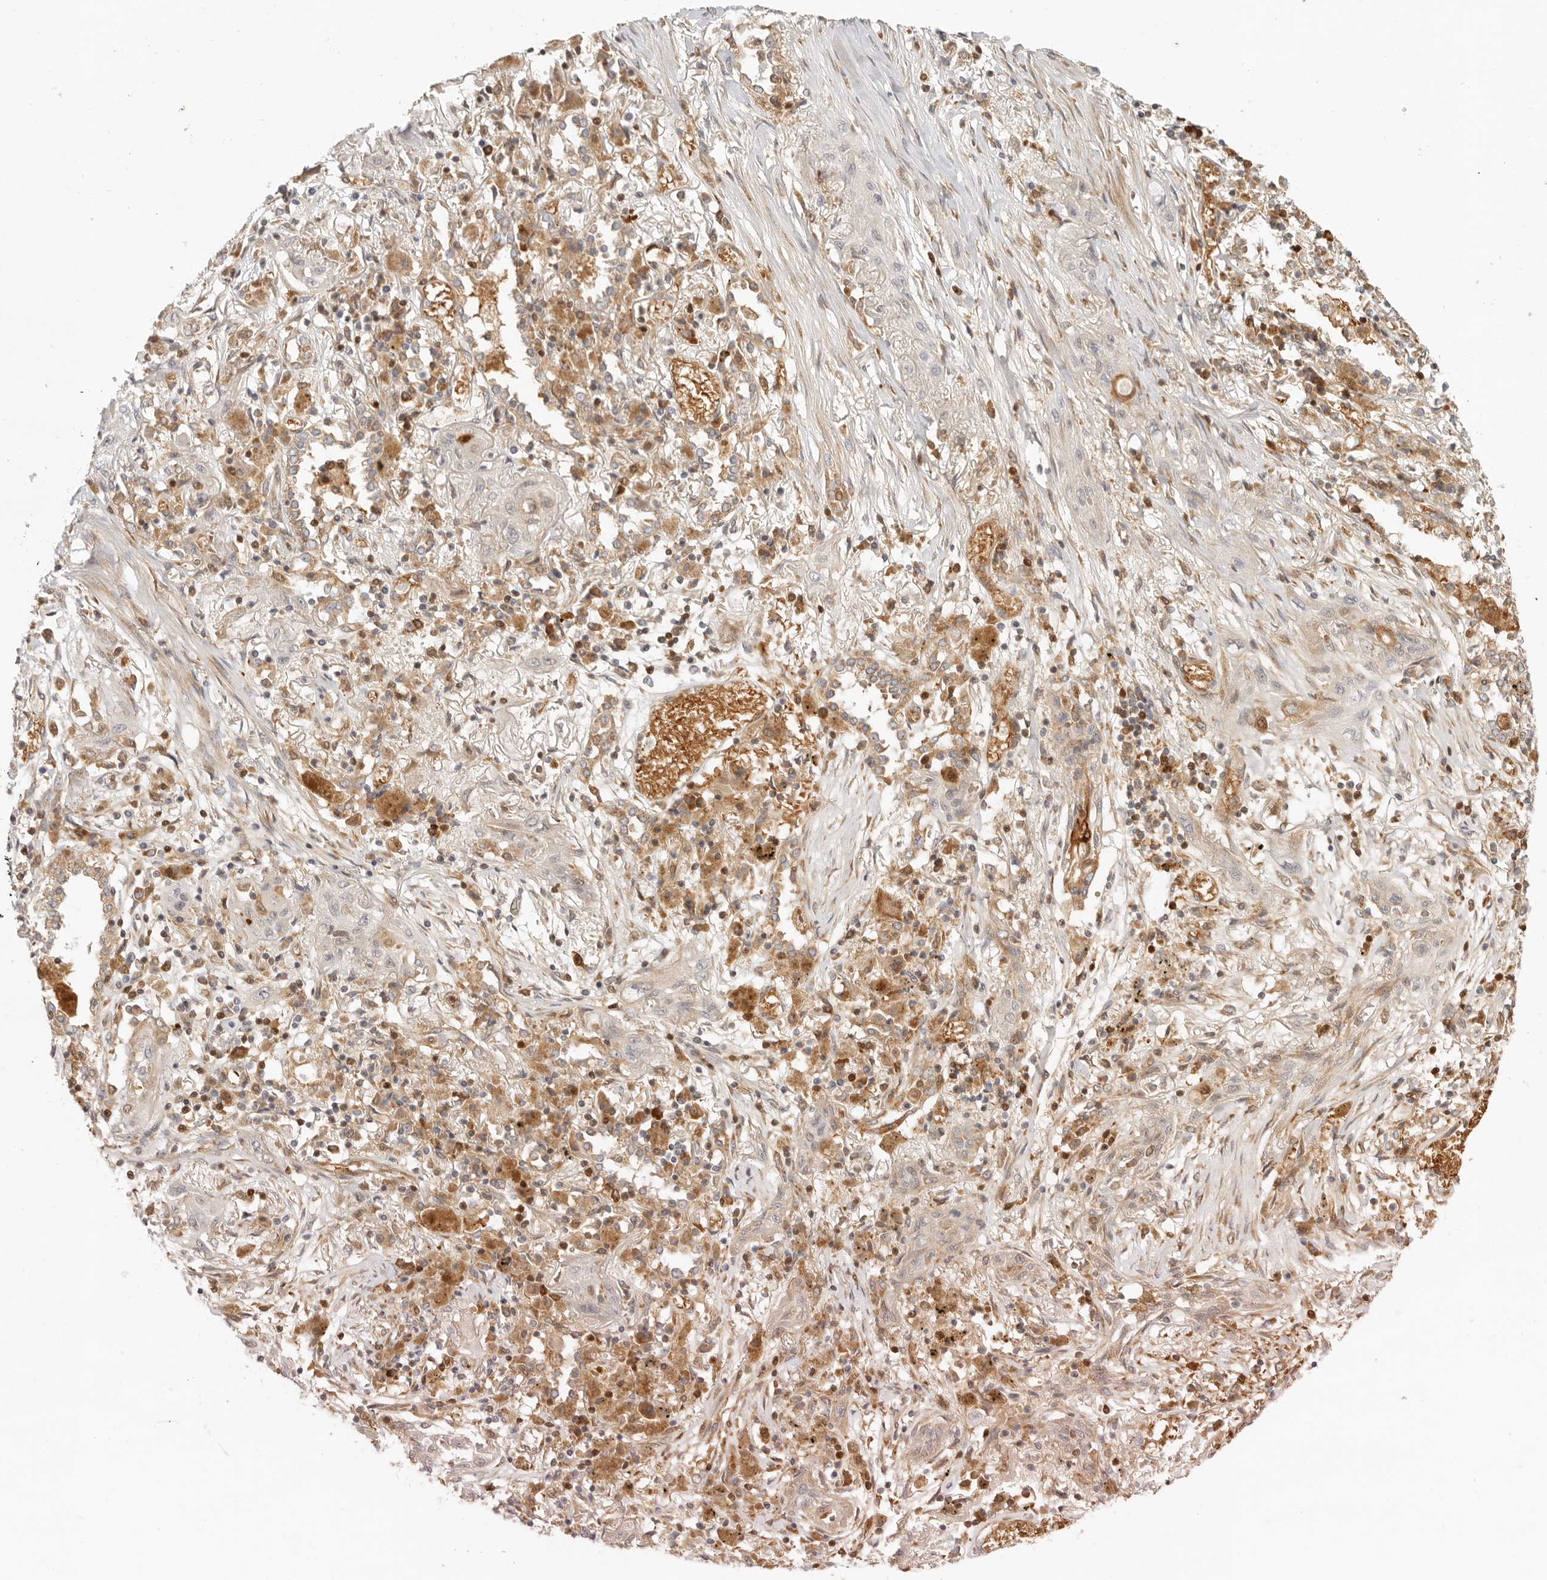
{"staining": {"intensity": "negative", "quantity": "none", "location": "none"}, "tissue": "lung cancer", "cell_type": "Tumor cells", "image_type": "cancer", "snomed": [{"axis": "morphology", "description": "Squamous cell carcinoma, NOS"}, {"axis": "topography", "description": "Lung"}], "caption": "Micrograph shows no significant protein positivity in tumor cells of squamous cell carcinoma (lung).", "gene": "AHDC1", "patient": {"sex": "female", "age": 47}}